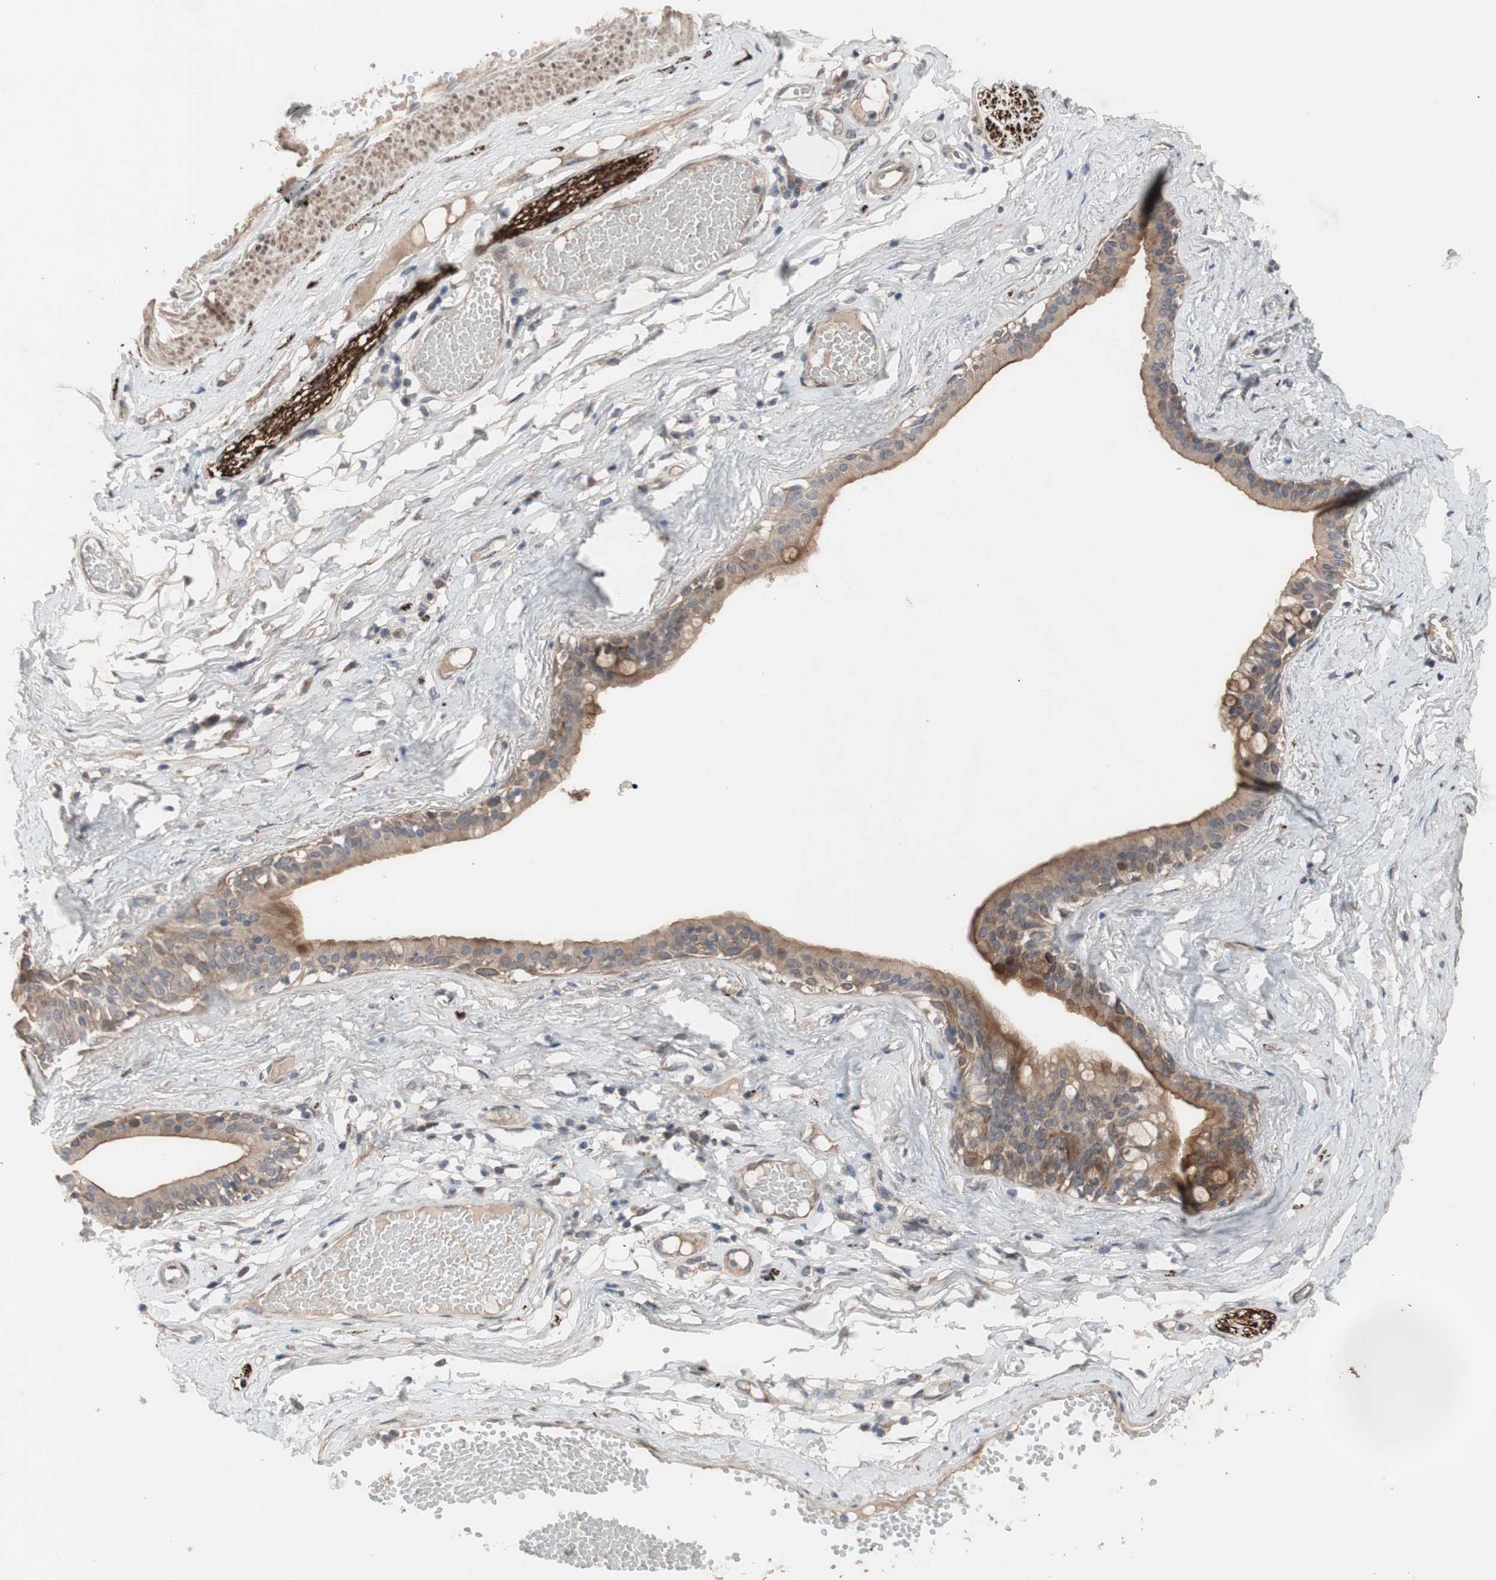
{"staining": {"intensity": "weak", "quantity": ">75%", "location": "cytoplasmic/membranous"}, "tissue": "adipose tissue", "cell_type": "Adipocytes", "image_type": "normal", "snomed": [{"axis": "morphology", "description": "Normal tissue, NOS"}, {"axis": "morphology", "description": "Inflammation, NOS"}, {"axis": "topography", "description": "Vascular tissue"}, {"axis": "topography", "description": "Salivary gland"}], "caption": "Protein analysis of unremarkable adipose tissue reveals weak cytoplasmic/membranous positivity in about >75% of adipocytes.", "gene": "OAZ1", "patient": {"sex": "female", "age": 75}}